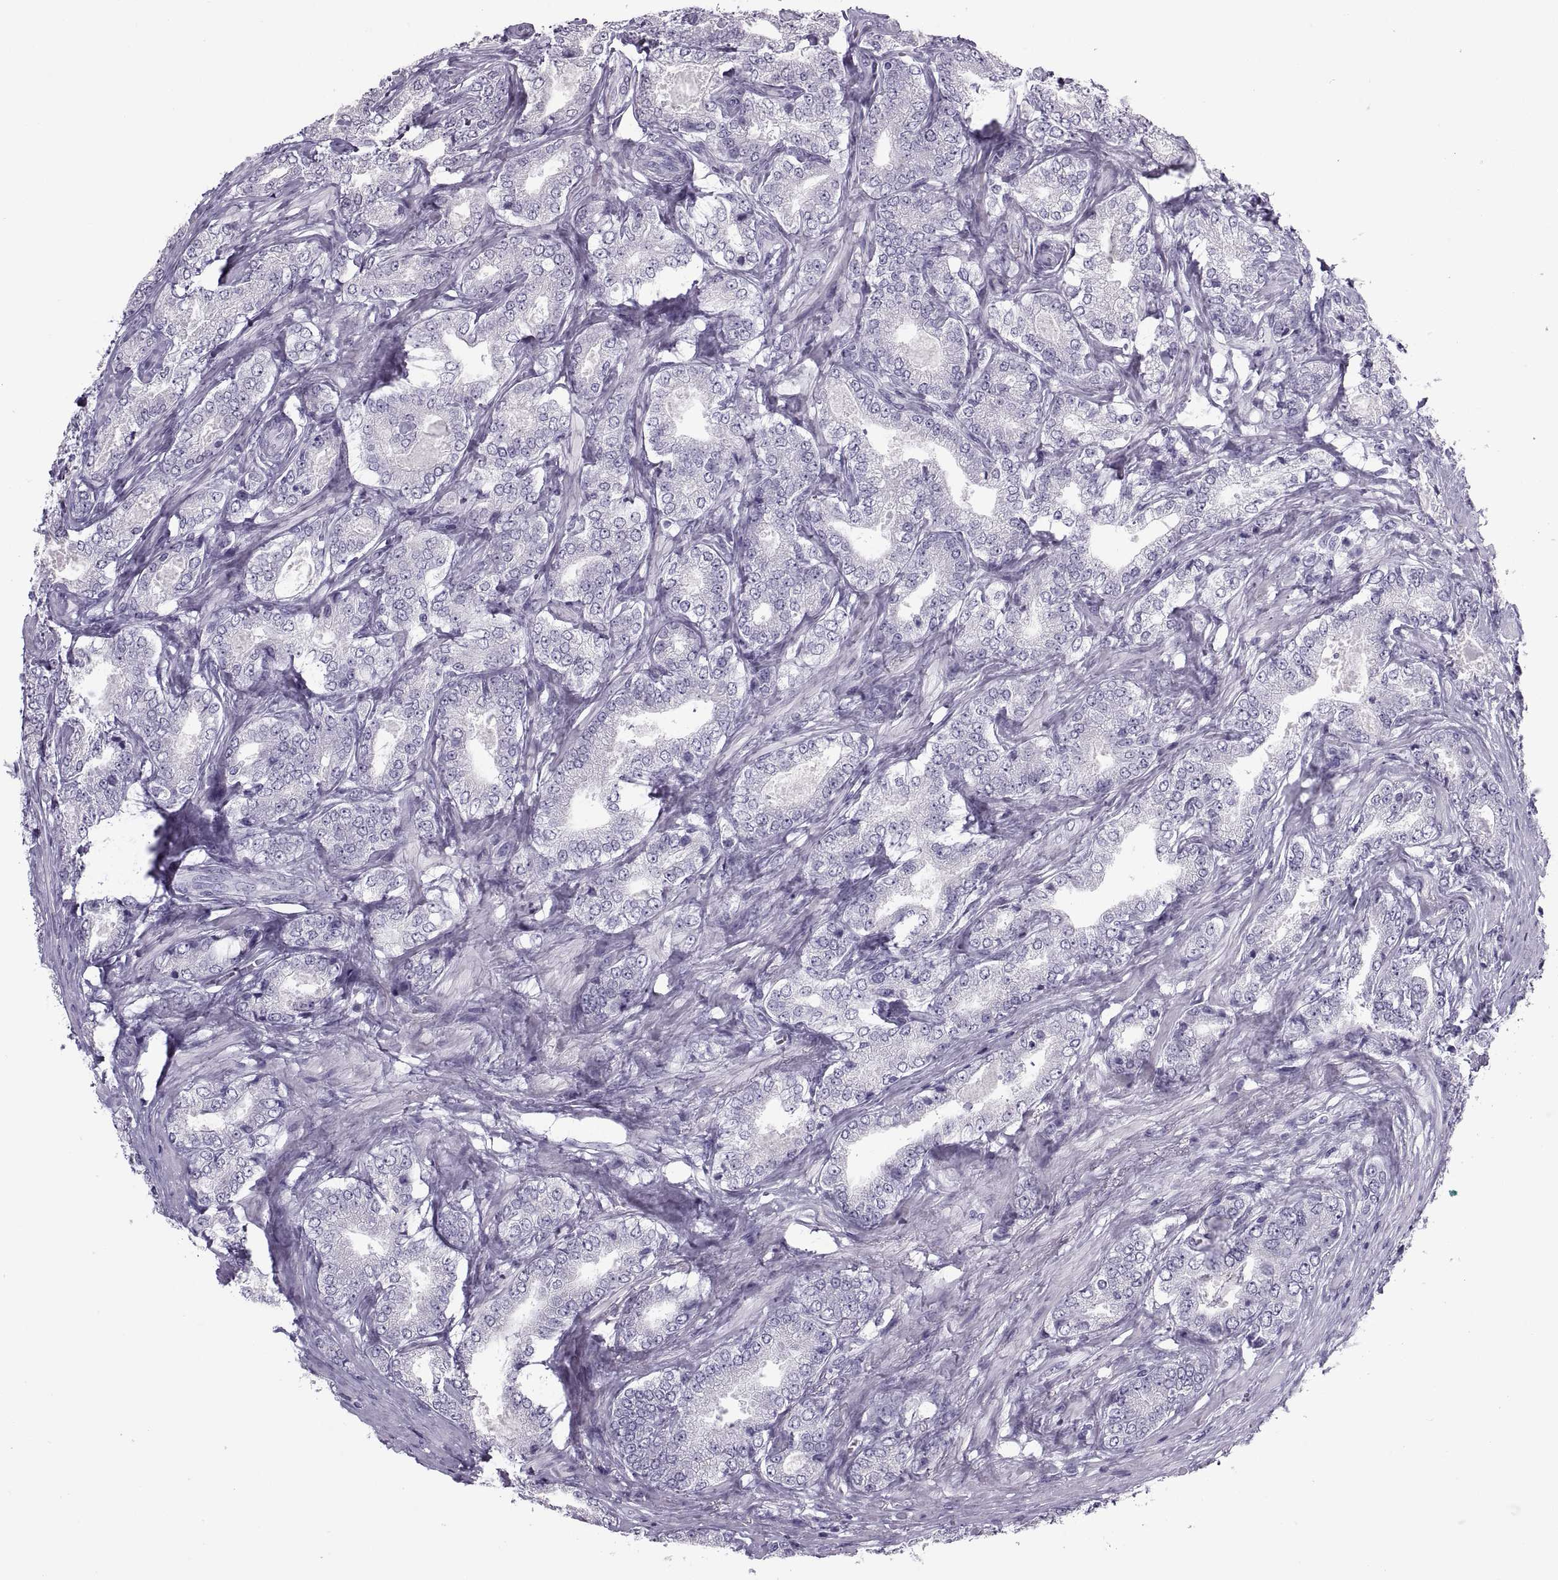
{"staining": {"intensity": "negative", "quantity": "none", "location": "none"}, "tissue": "prostate cancer", "cell_type": "Tumor cells", "image_type": "cancer", "snomed": [{"axis": "morphology", "description": "Adenocarcinoma, NOS"}, {"axis": "topography", "description": "Prostate"}], "caption": "Immunohistochemistry image of human prostate cancer stained for a protein (brown), which displays no positivity in tumor cells.", "gene": "RLBP1", "patient": {"sex": "male", "age": 64}}